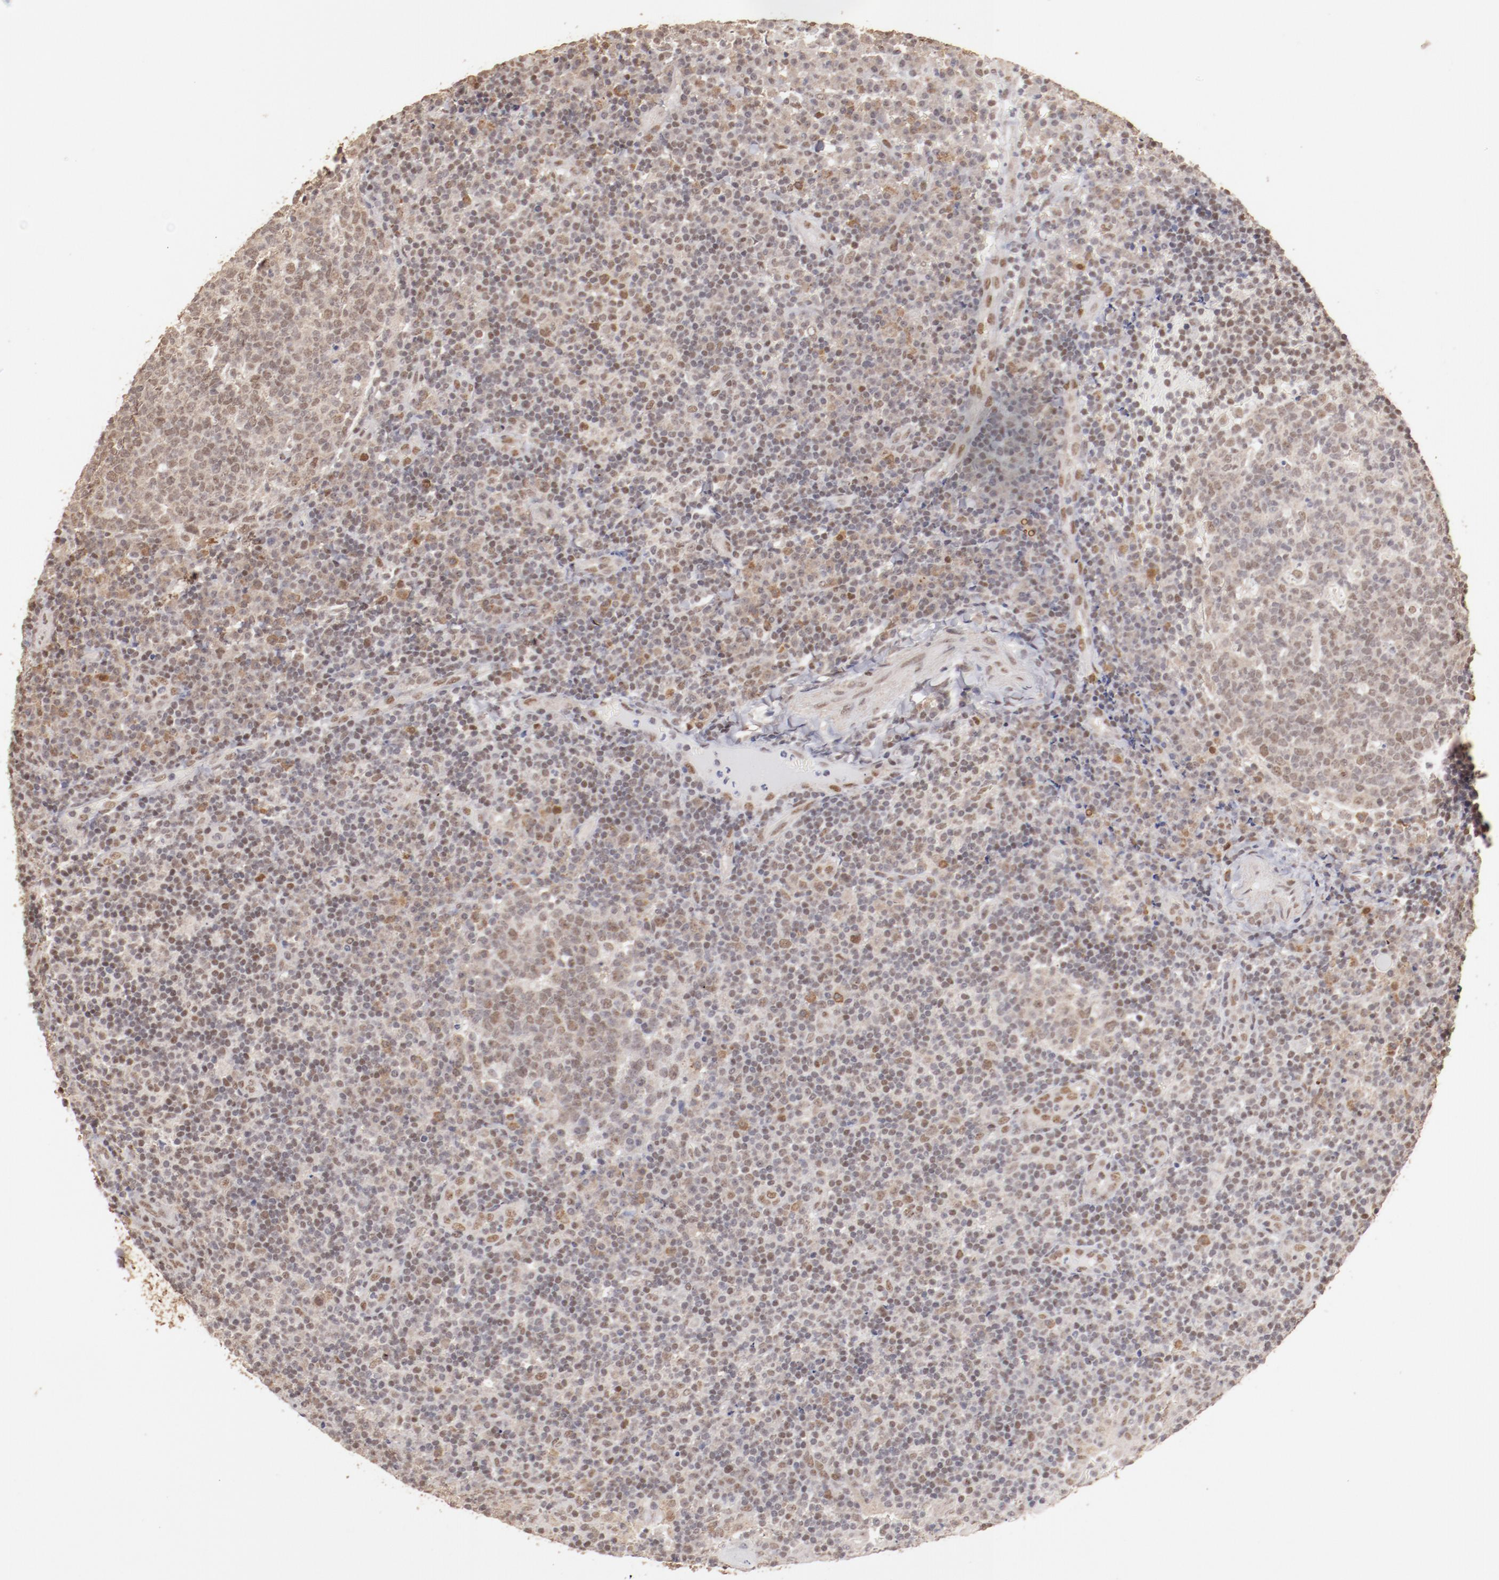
{"staining": {"intensity": "weak", "quantity": ">75%", "location": "nuclear"}, "tissue": "tonsil", "cell_type": "Germinal center cells", "image_type": "normal", "snomed": [{"axis": "morphology", "description": "Normal tissue, NOS"}, {"axis": "topography", "description": "Tonsil"}], "caption": "Brown immunohistochemical staining in unremarkable tonsil reveals weak nuclear expression in approximately >75% of germinal center cells.", "gene": "CLOCK", "patient": {"sex": "female", "age": 40}}